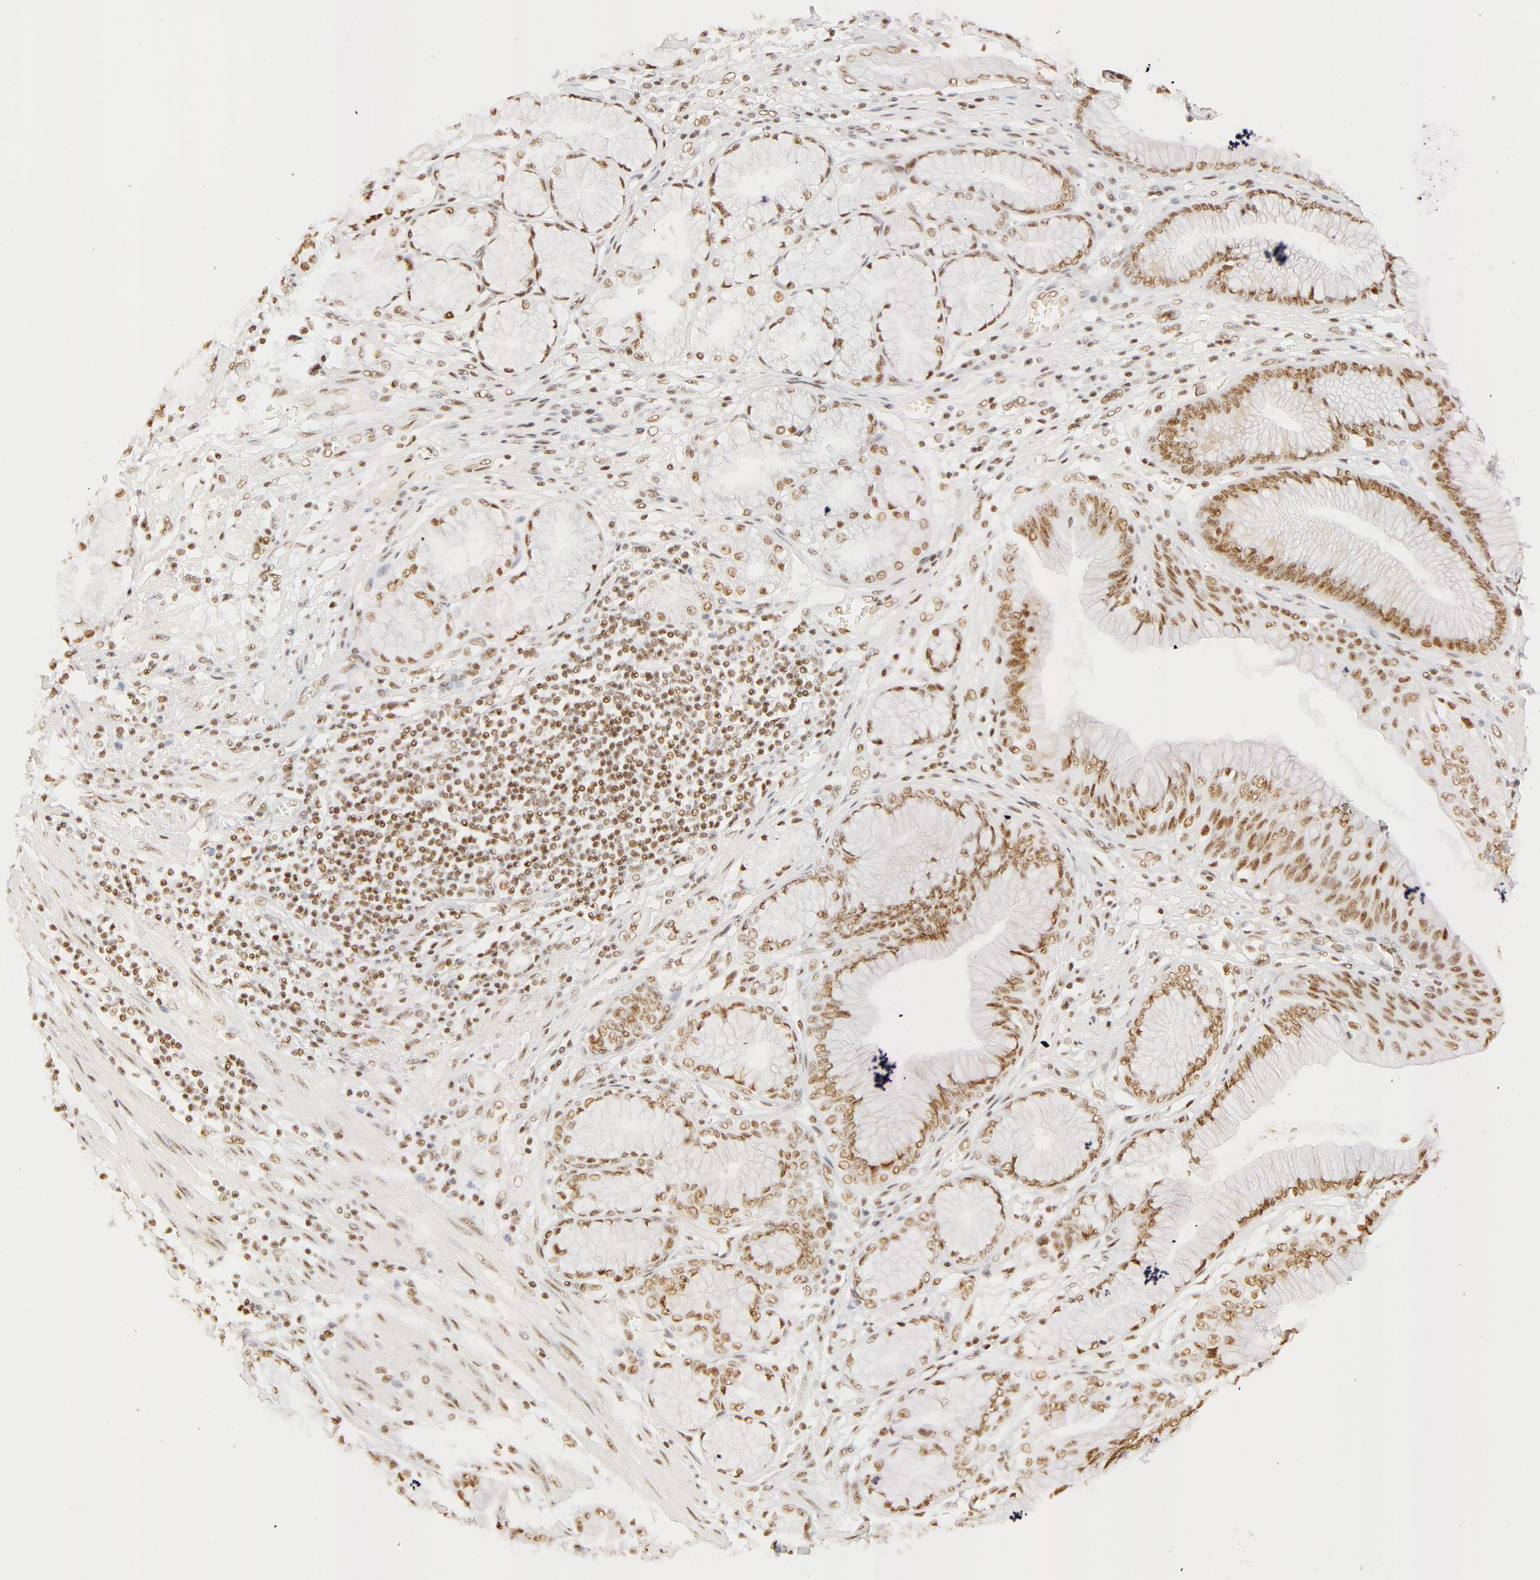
{"staining": {"intensity": "moderate", "quantity": ">75%", "location": "nuclear"}, "tissue": "stomach cancer", "cell_type": "Tumor cells", "image_type": "cancer", "snomed": [{"axis": "morphology", "description": "Adenocarcinoma, NOS"}, {"axis": "topography", "description": "Pancreas"}, {"axis": "topography", "description": "Stomach, upper"}], "caption": "Stomach cancer (adenocarcinoma) stained with a brown dye displays moderate nuclear positive positivity in about >75% of tumor cells.", "gene": "RBM39", "patient": {"sex": "male", "age": 77}}